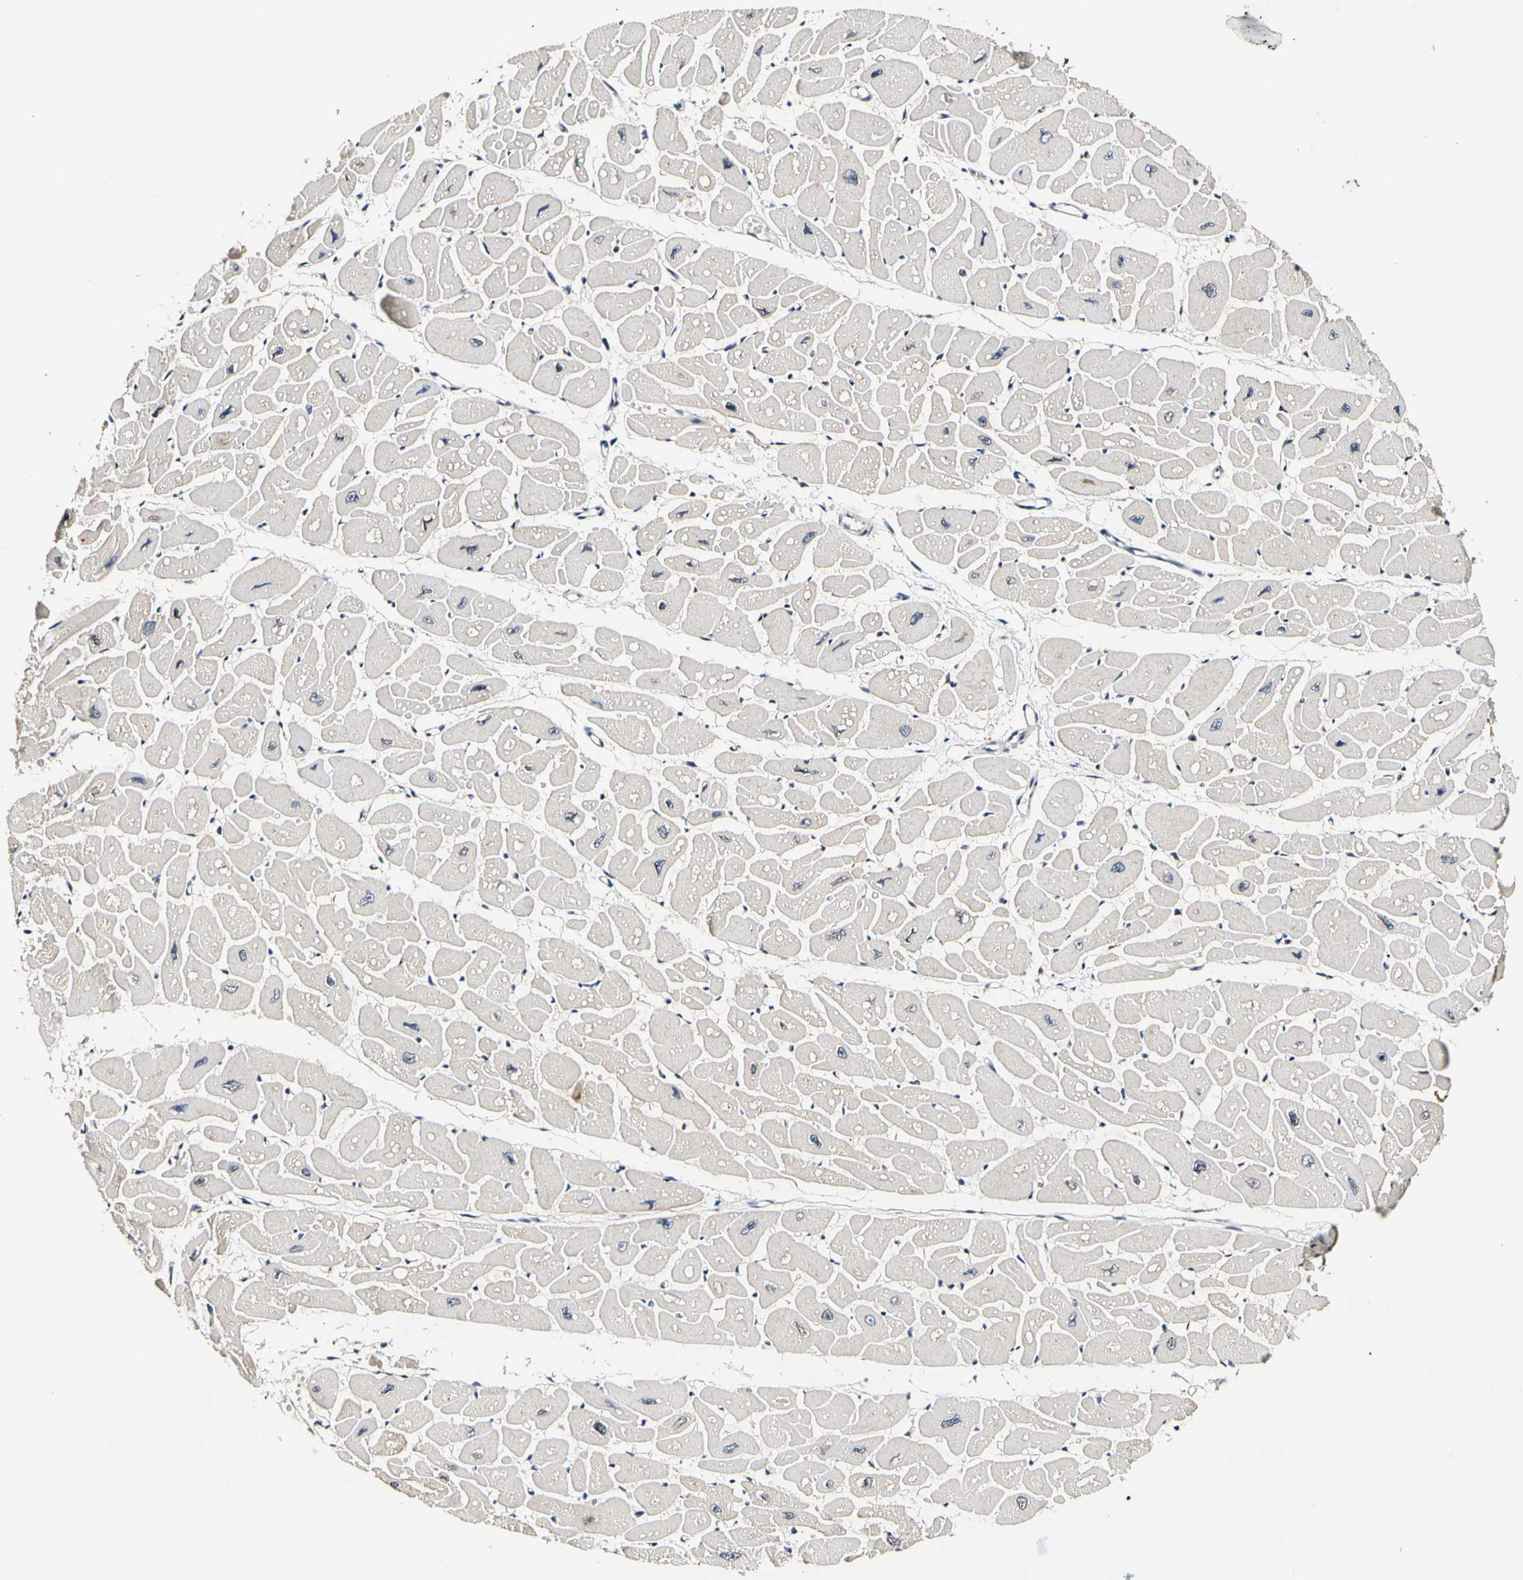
{"staining": {"intensity": "negative", "quantity": "none", "location": "none"}, "tissue": "heart muscle", "cell_type": "Cardiomyocytes", "image_type": "normal", "snomed": [{"axis": "morphology", "description": "Normal tissue, NOS"}, {"axis": "topography", "description": "Heart"}], "caption": "An immunohistochemistry (IHC) histopathology image of normal heart muscle is shown. There is no staining in cardiomyocytes of heart muscle. (Immunohistochemistry (ihc), brightfield microscopy, high magnification).", "gene": "SOX30", "patient": {"sex": "female", "age": 54}}